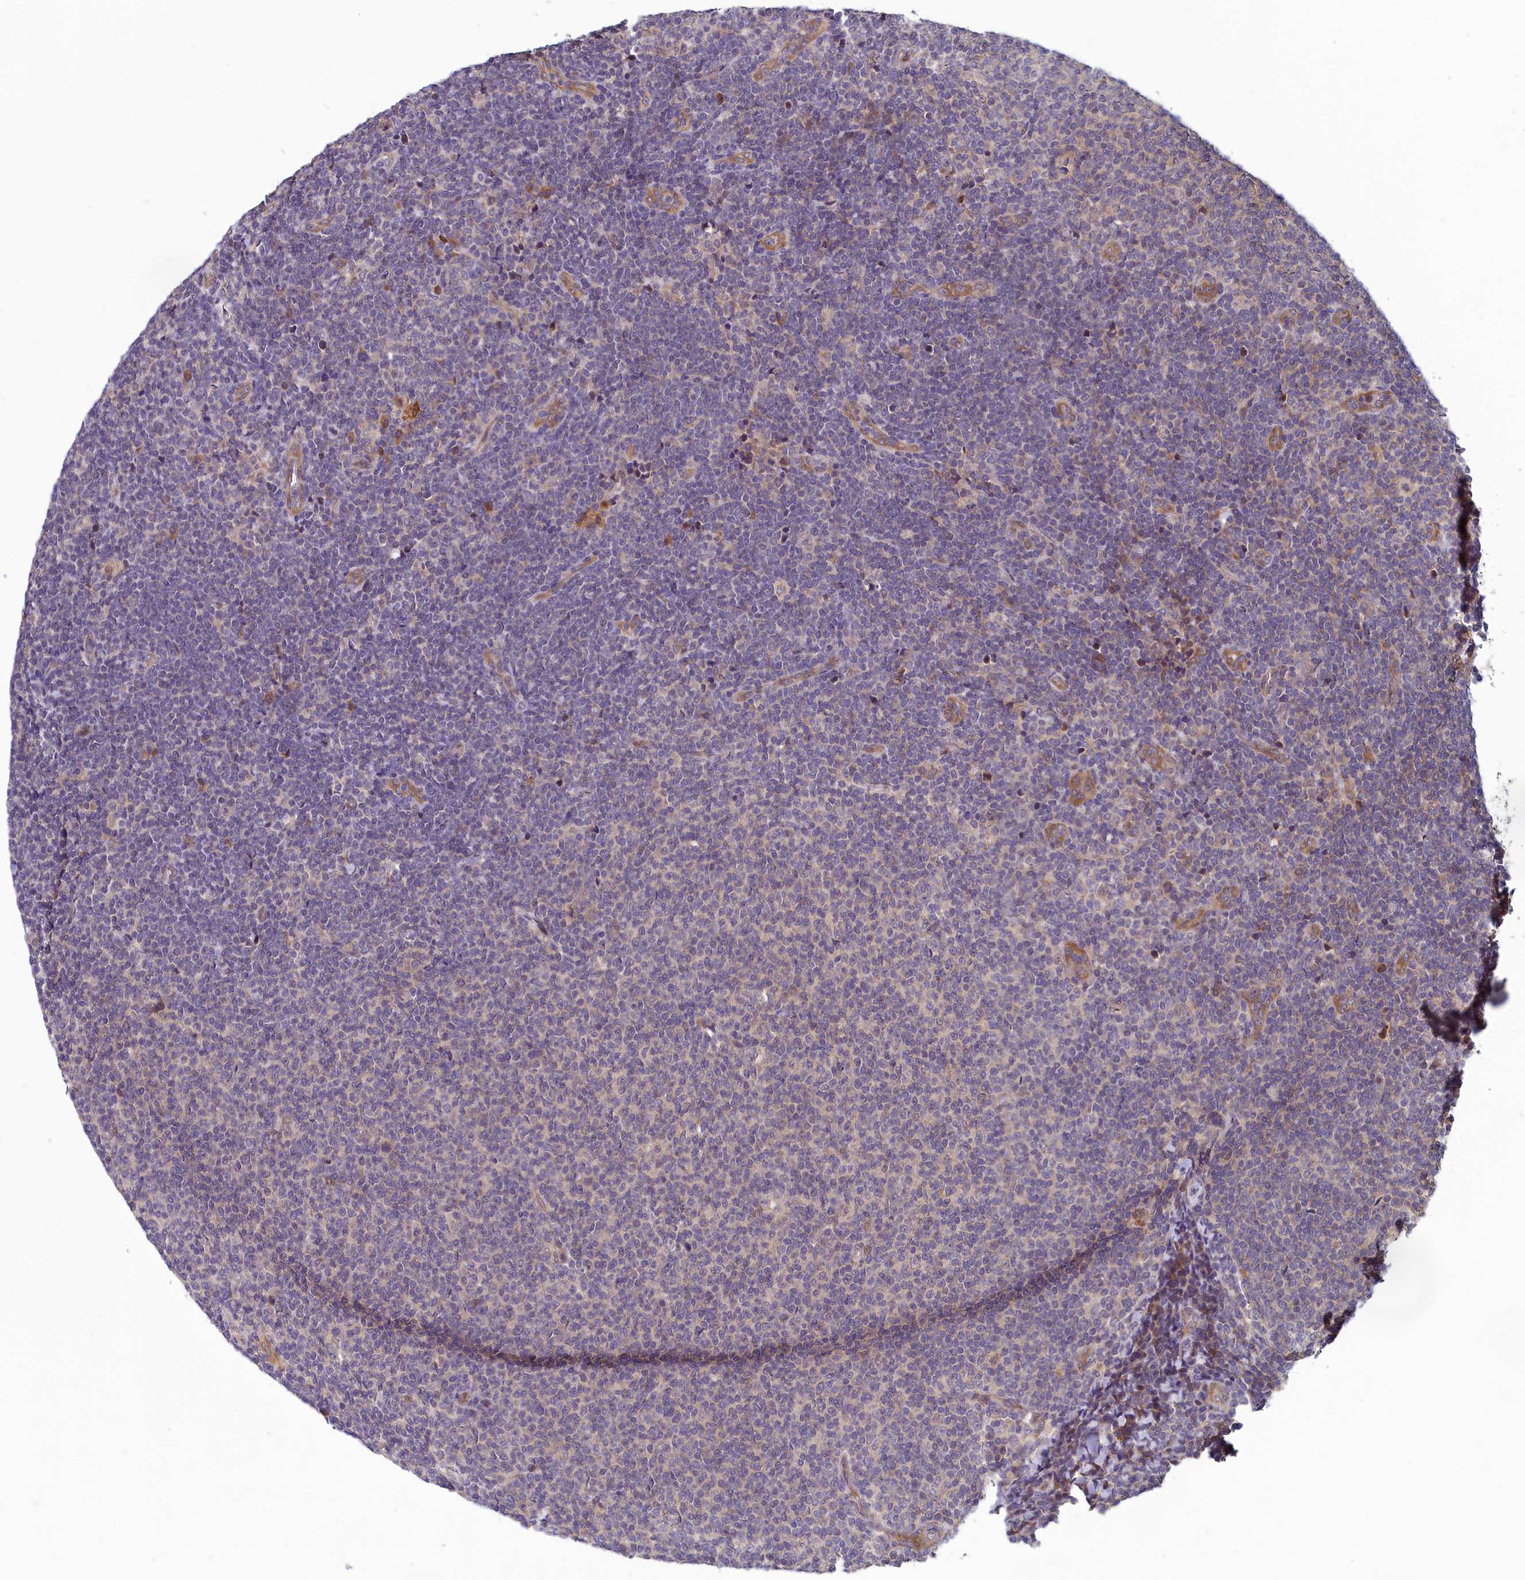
{"staining": {"intensity": "negative", "quantity": "none", "location": "none"}, "tissue": "lymphoma", "cell_type": "Tumor cells", "image_type": "cancer", "snomed": [{"axis": "morphology", "description": "Malignant lymphoma, non-Hodgkin's type, Low grade"}, {"axis": "topography", "description": "Lymph node"}], "caption": "Immunohistochemistry (IHC) image of neoplastic tissue: human low-grade malignant lymphoma, non-Hodgkin's type stained with DAB shows no significant protein staining in tumor cells. The staining was performed using DAB to visualize the protein expression in brown, while the nuclei were stained in blue with hematoxylin (Magnification: 20x).", "gene": "CCDC15", "patient": {"sex": "male", "age": 66}}